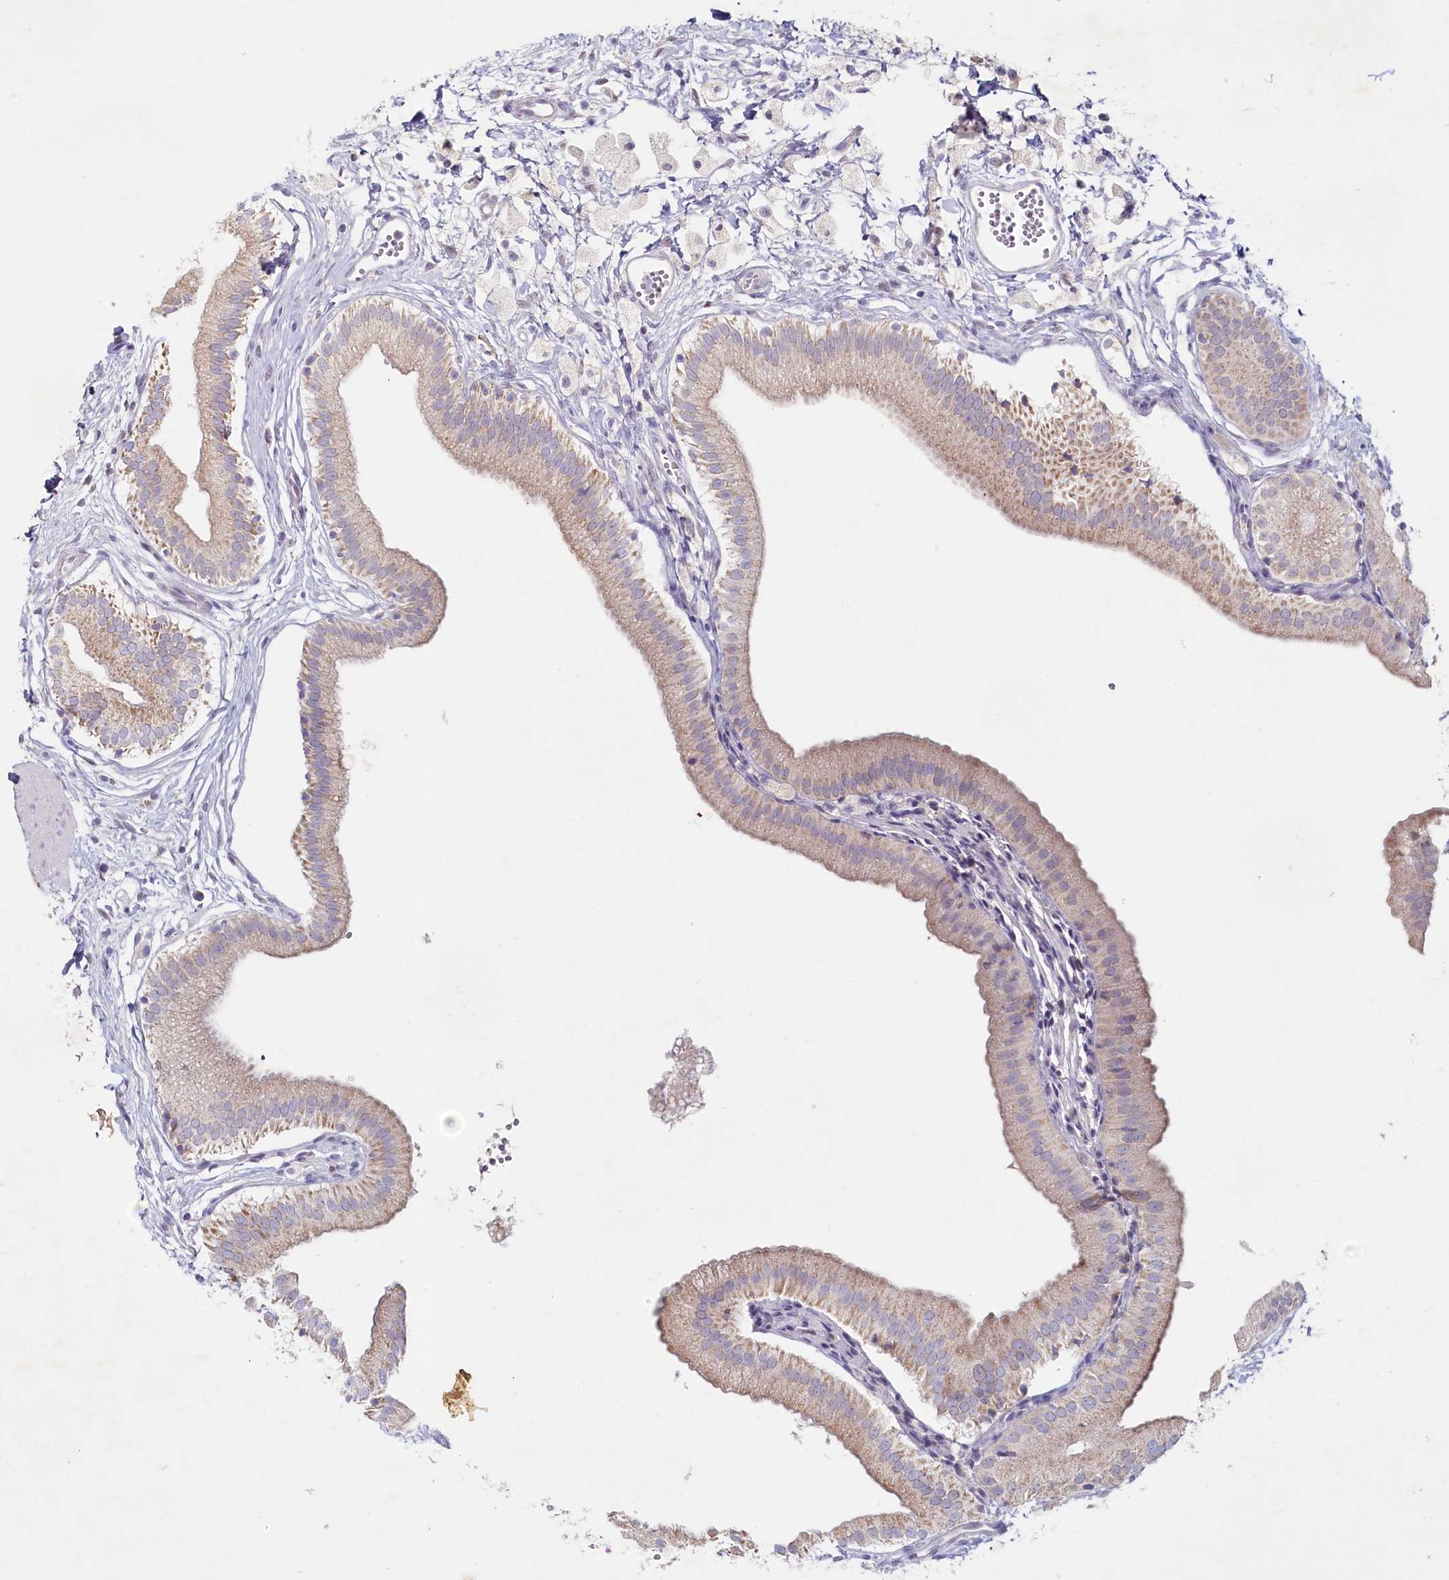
{"staining": {"intensity": "weak", "quantity": ">75%", "location": "cytoplasmic/membranous"}, "tissue": "gallbladder", "cell_type": "Glandular cells", "image_type": "normal", "snomed": [{"axis": "morphology", "description": "Normal tissue, NOS"}, {"axis": "topography", "description": "Gallbladder"}], "caption": "High-magnification brightfield microscopy of unremarkable gallbladder stained with DAB (3,3'-diaminobenzidine) (brown) and counterstained with hematoxylin (blue). glandular cells exhibit weak cytoplasmic/membranous staining is appreciated in approximately>75% of cells. (Brightfield microscopy of DAB IHC at high magnification).", "gene": "PSAPL1", "patient": {"sex": "male", "age": 55}}